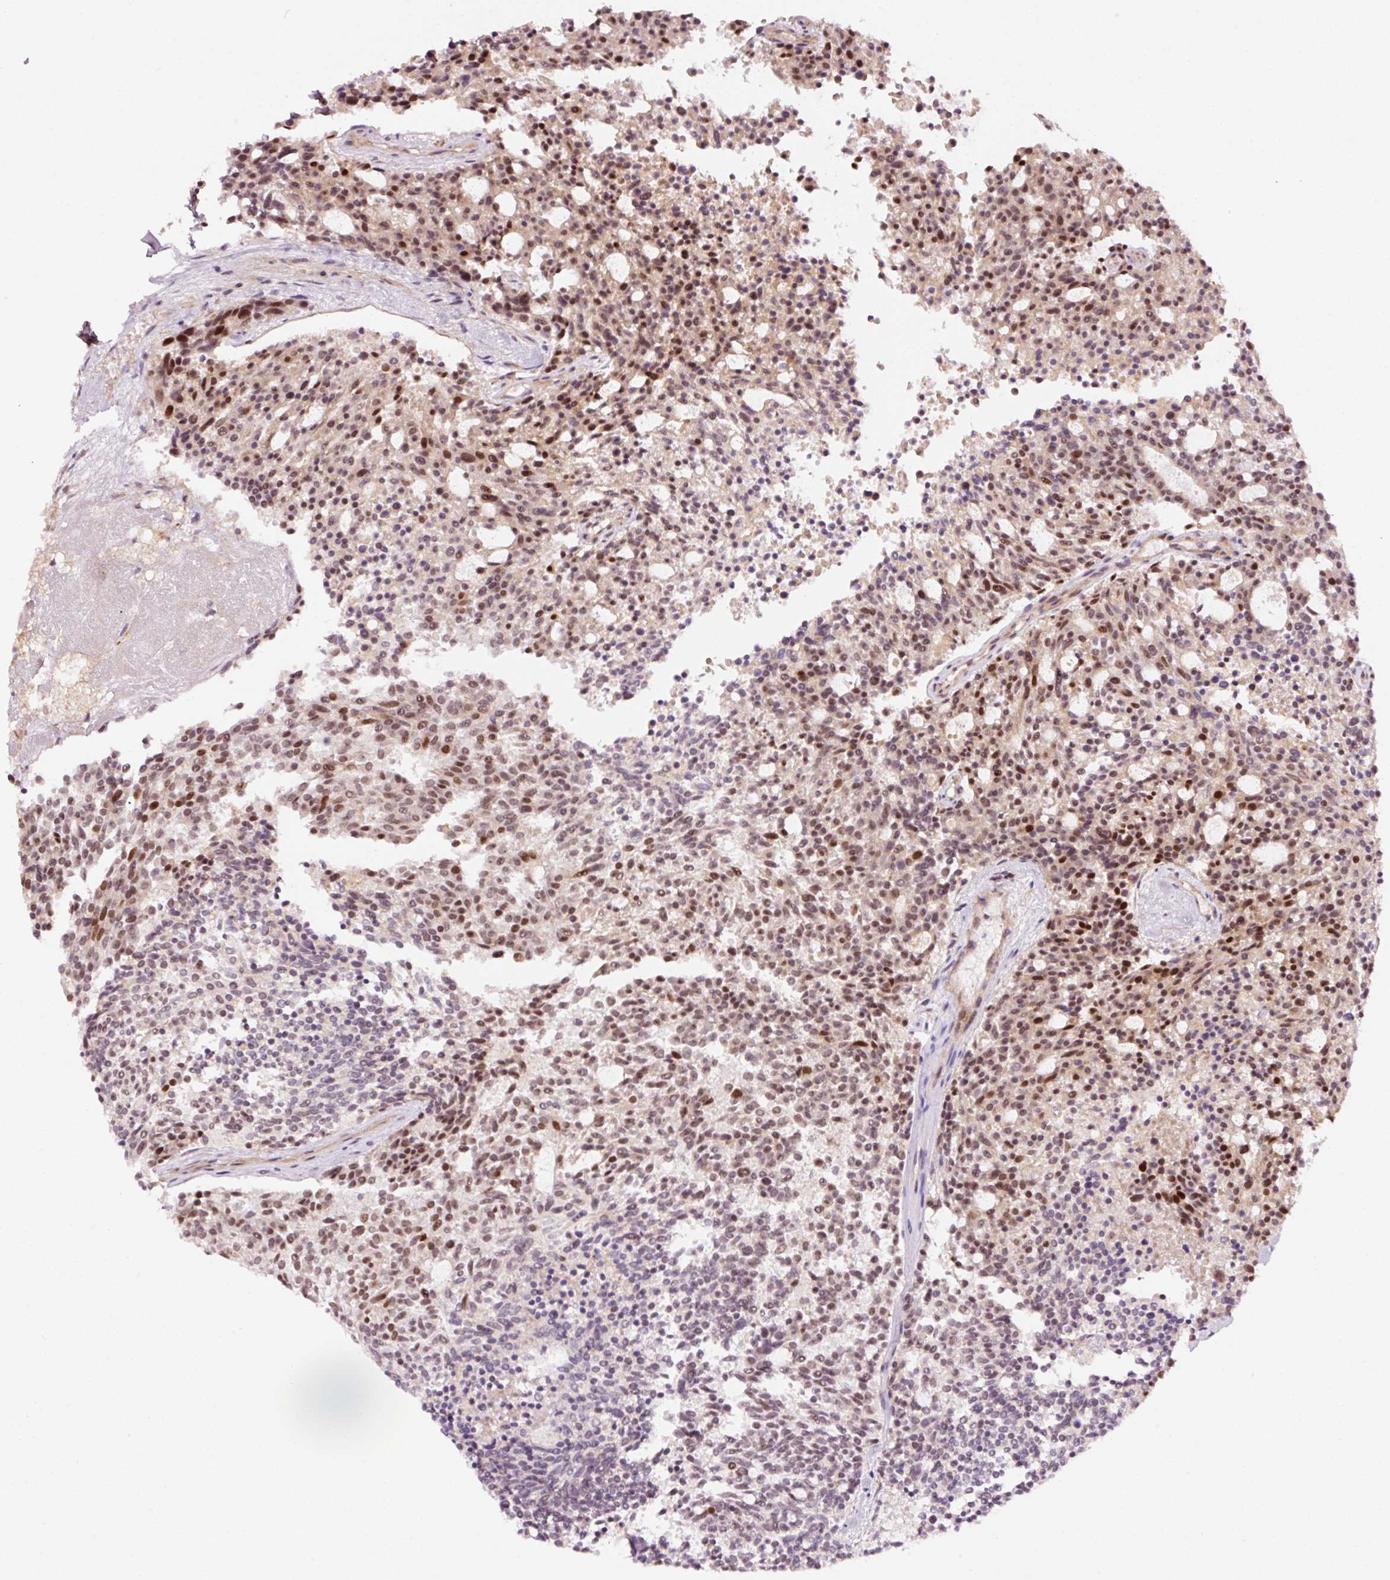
{"staining": {"intensity": "moderate", "quantity": "25%-75%", "location": "nuclear"}, "tissue": "carcinoid", "cell_type": "Tumor cells", "image_type": "cancer", "snomed": [{"axis": "morphology", "description": "Carcinoid, malignant, NOS"}, {"axis": "topography", "description": "Pancreas"}], "caption": "Immunohistochemical staining of carcinoid shows medium levels of moderate nuclear protein staining in about 25%-75% of tumor cells. (Brightfield microscopy of DAB IHC at high magnification).", "gene": "RFC4", "patient": {"sex": "female", "age": 54}}